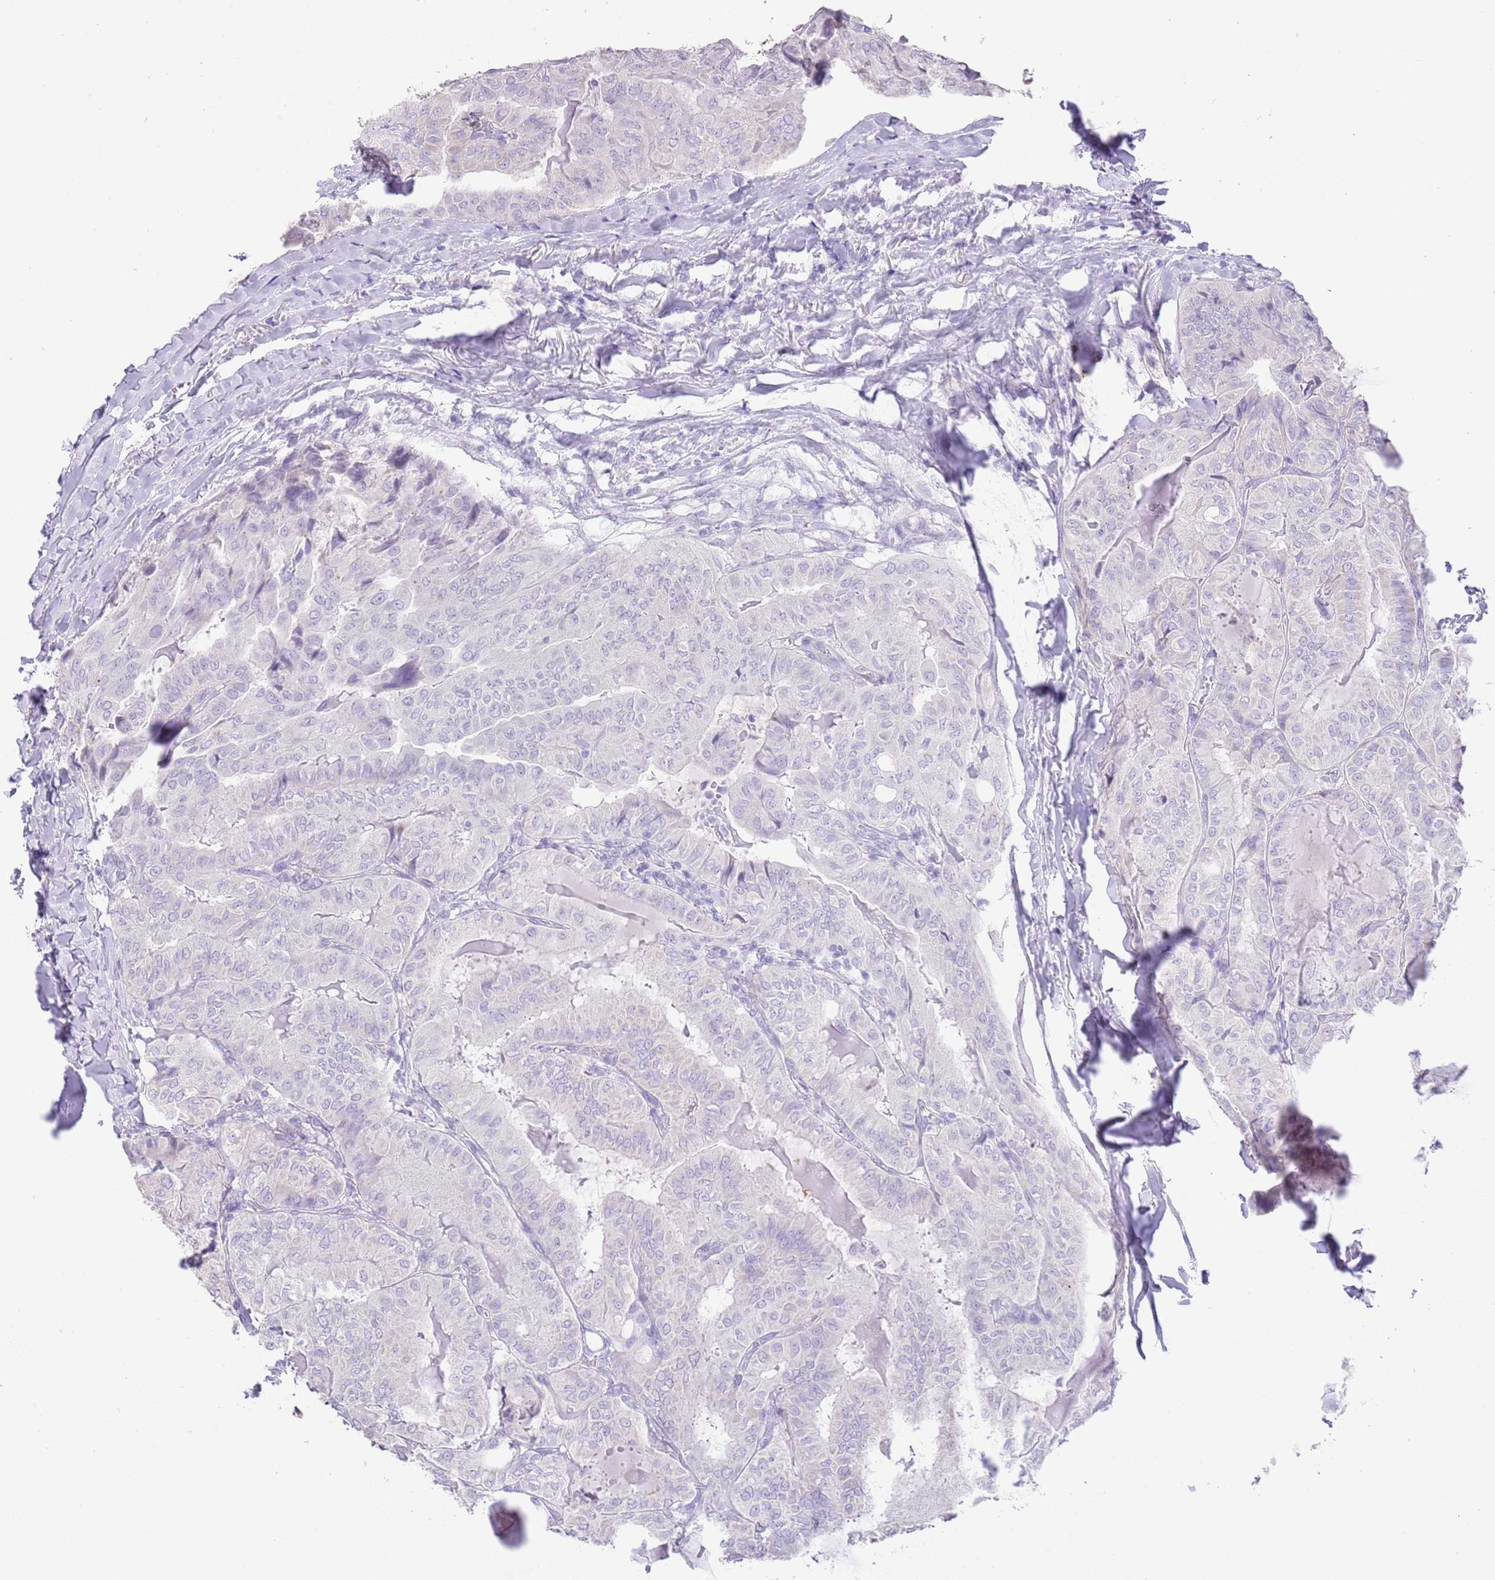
{"staining": {"intensity": "negative", "quantity": "none", "location": "none"}, "tissue": "thyroid cancer", "cell_type": "Tumor cells", "image_type": "cancer", "snomed": [{"axis": "morphology", "description": "Papillary adenocarcinoma, NOS"}, {"axis": "topography", "description": "Thyroid gland"}], "caption": "Tumor cells are negative for protein expression in human thyroid cancer.", "gene": "OR2Z1", "patient": {"sex": "female", "age": 68}}